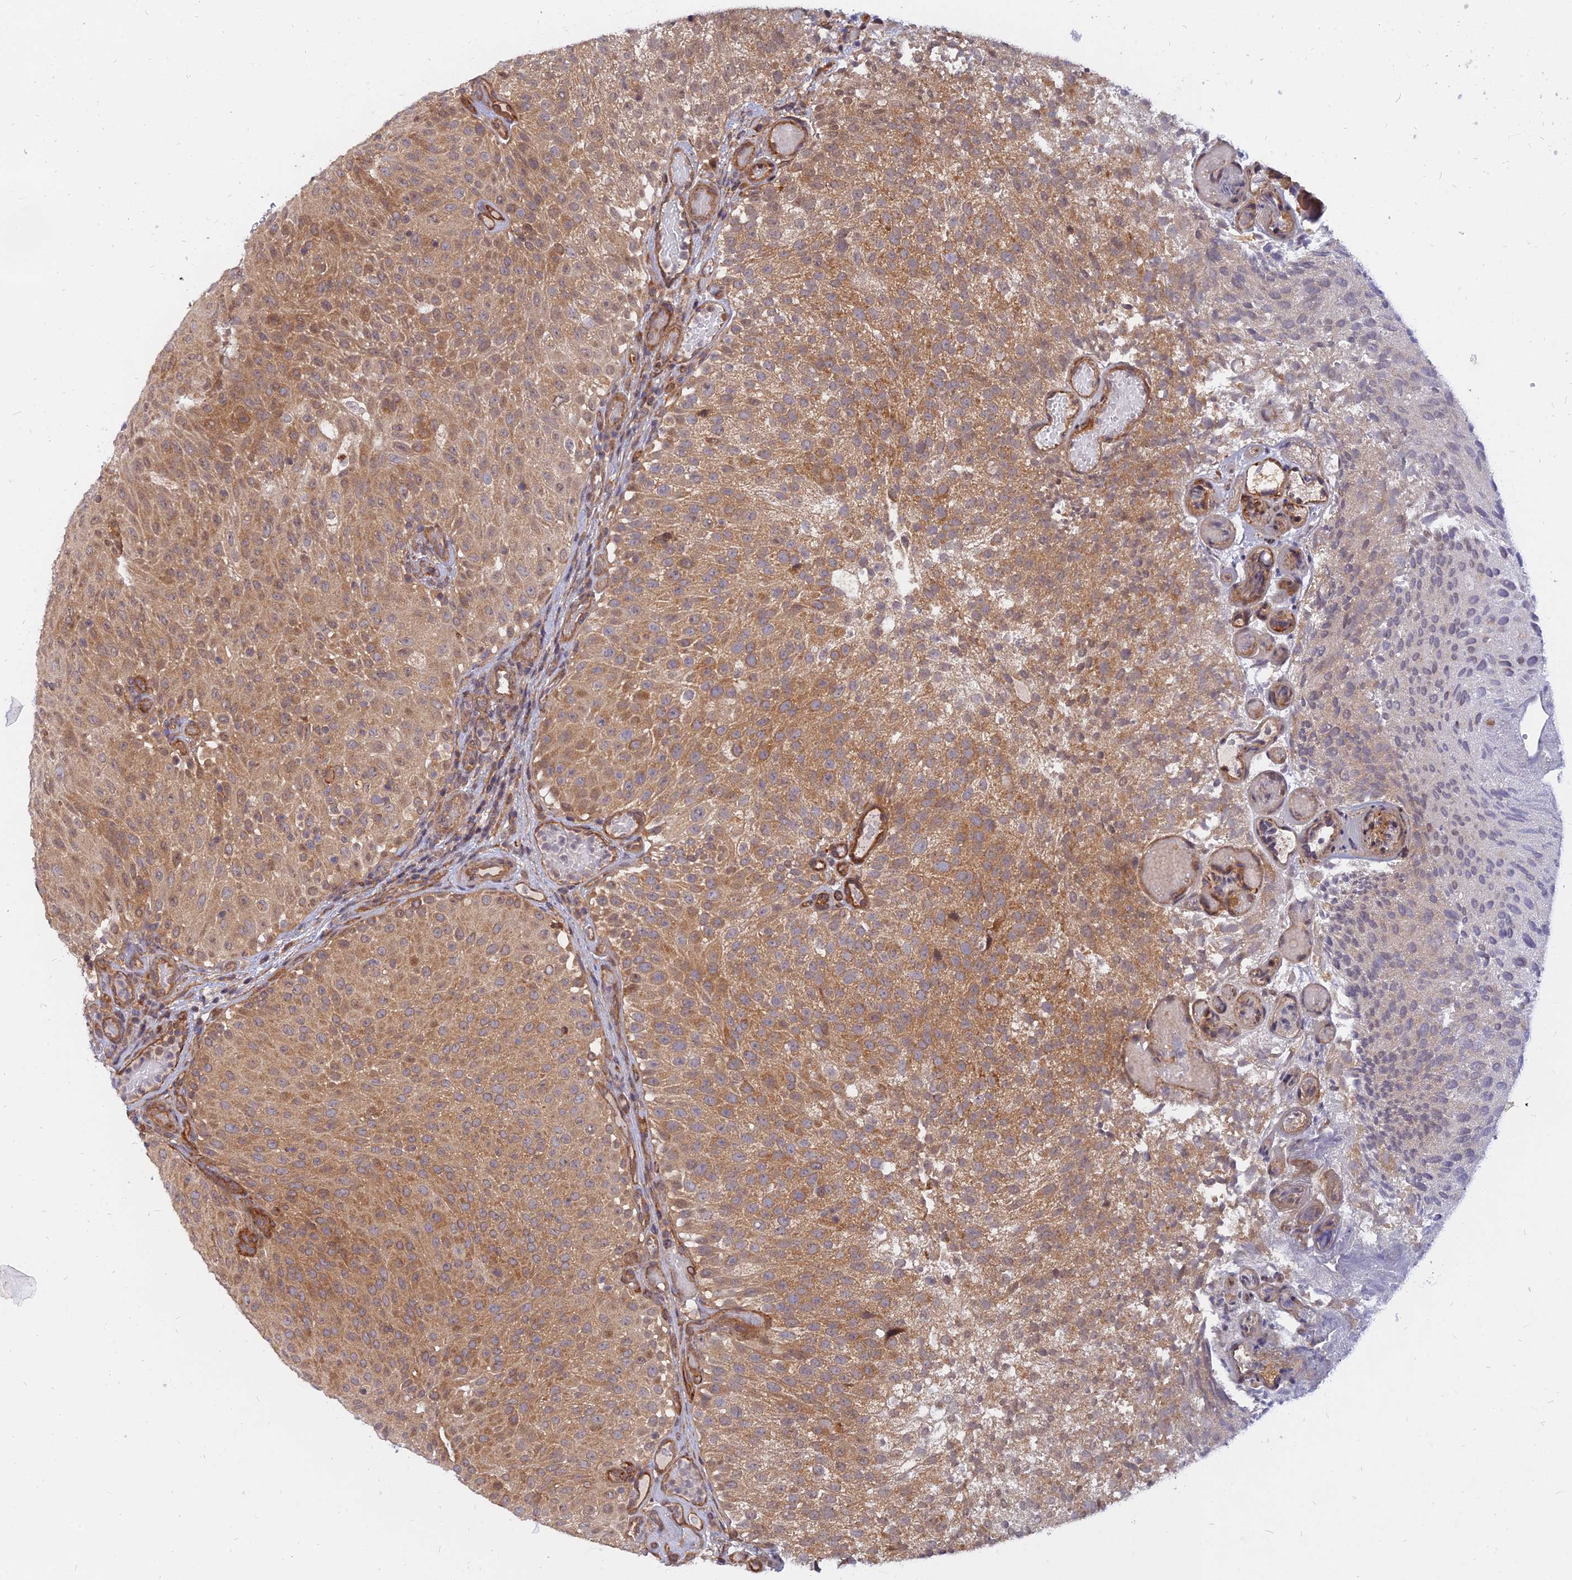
{"staining": {"intensity": "moderate", "quantity": ">75%", "location": "cytoplasmic/membranous"}, "tissue": "urothelial cancer", "cell_type": "Tumor cells", "image_type": "cancer", "snomed": [{"axis": "morphology", "description": "Urothelial carcinoma, Low grade"}, {"axis": "topography", "description": "Urinary bladder"}], "caption": "The immunohistochemical stain labels moderate cytoplasmic/membranous positivity in tumor cells of low-grade urothelial carcinoma tissue.", "gene": "WDR41", "patient": {"sex": "male", "age": 78}}